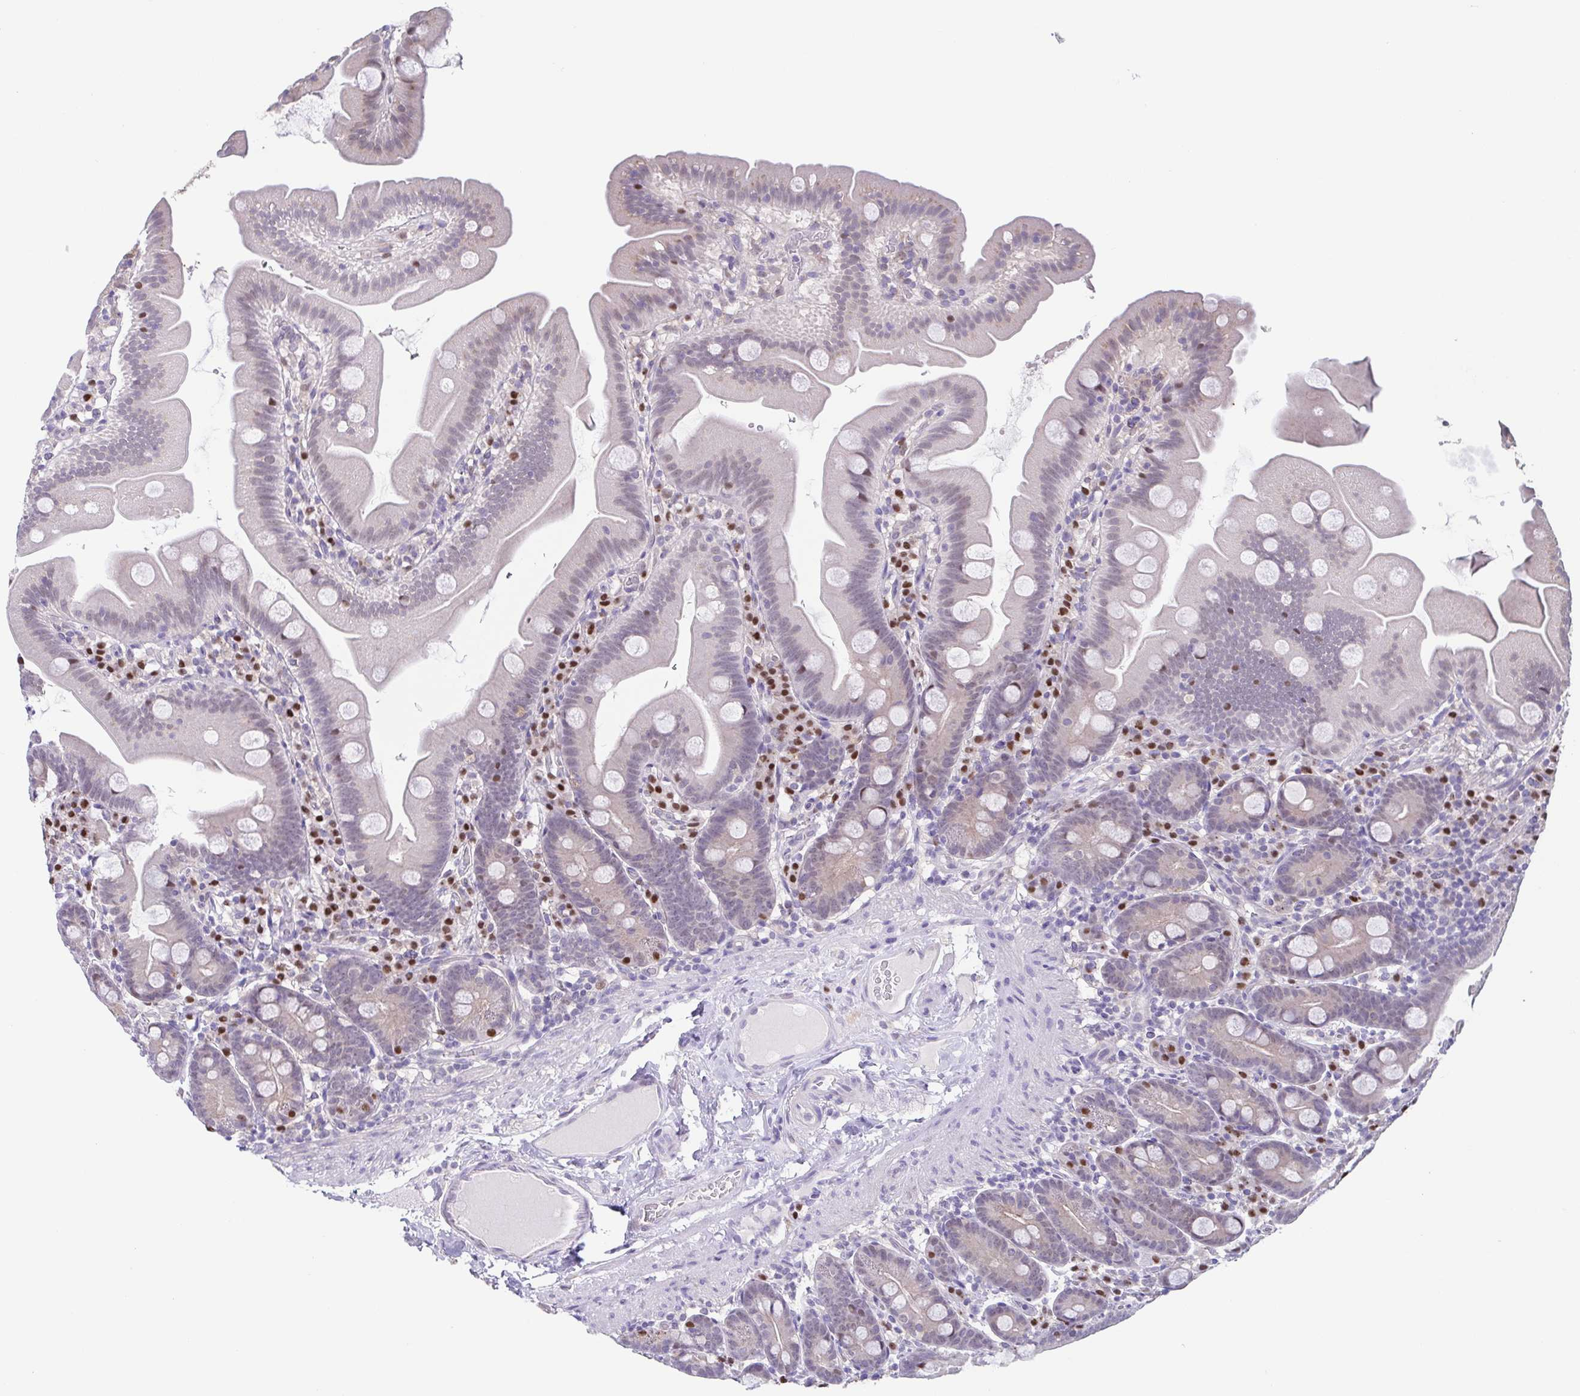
{"staining": {"intensity": "weak", "quantity": "<25%", "location": "nuclear"}, "tissue": "small intestine", "cell_type": "Glandular cells", "image_type": "normal", "snomed": [{"axis": "morphology", "description": "Normal tissue, NOS"}, {"axis": "topography", "description": "Small intestine"}], "caption": "DAB immunohistochemical staining of benign human small intestine reveals no significant expression in glandular cells. Brightfield microscopy of immunohistochemistry (IHC) stained with DAB (3,3'-diaminobenzidine) (brown) and hematoxylin (blue), captured at high magnification.", "gene": "UBE2Q1", "patient": {"sex": "female", "age": 68}}